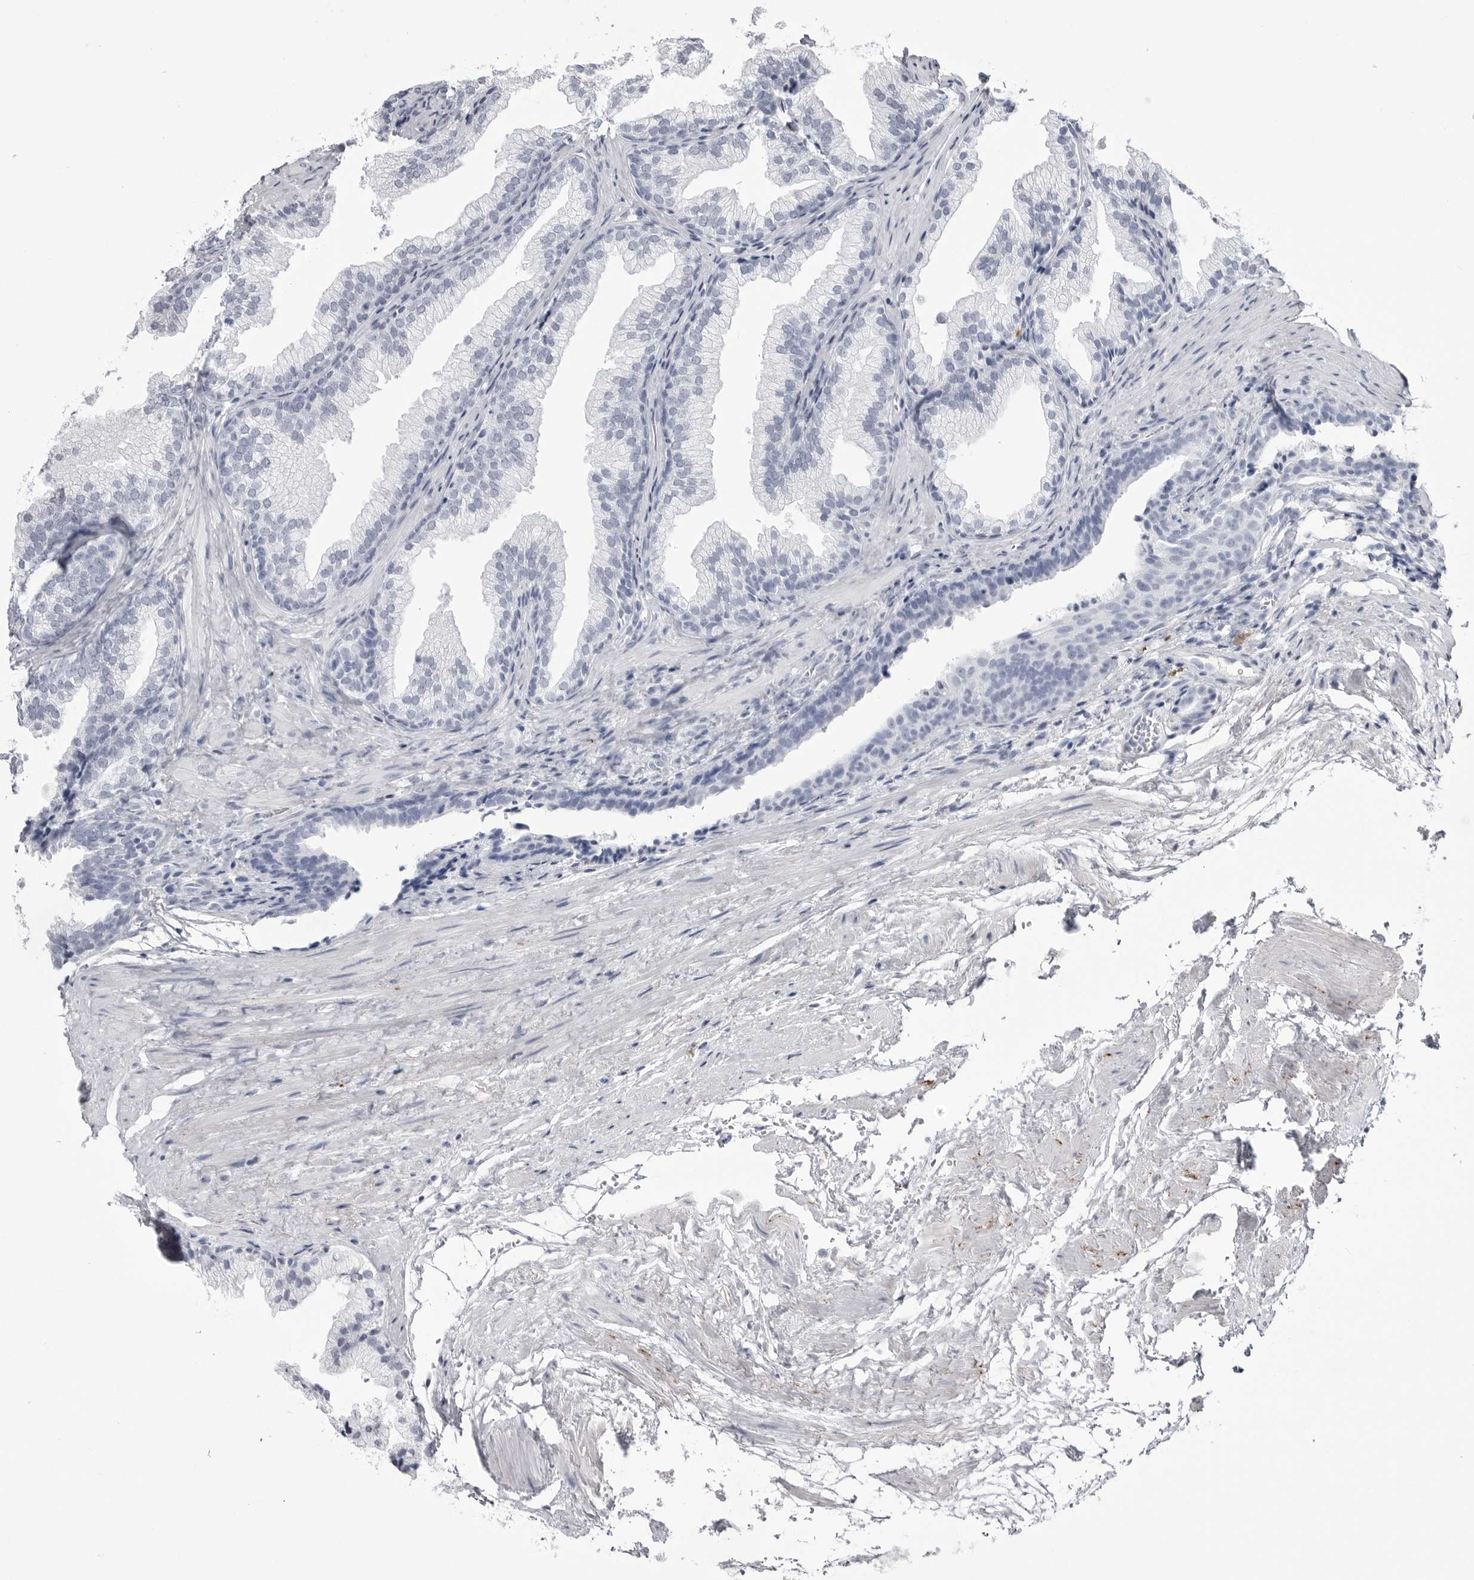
{"staining": {"intensity": "negative", "quantity": "none", "location": "none"}, "tissue": "prostate", "cell_type": "Glandular cells", "image_type": "normal", "snomed": [{"axis": "morphology", "description": "Normal tissue, NOS"}, {"axis": "topography", "description": "Prostate"}], "caption": "Prostate was stained to show a protein in brown. There is no significant positivity in glandular cells. Brightfield microscopy of immunohistochemistry stained with DAB (brown) and hematoxylin (blue), captured at high magnification.", "gene": "COL26A1", "patient": {"sex": "male", "age": 76}}